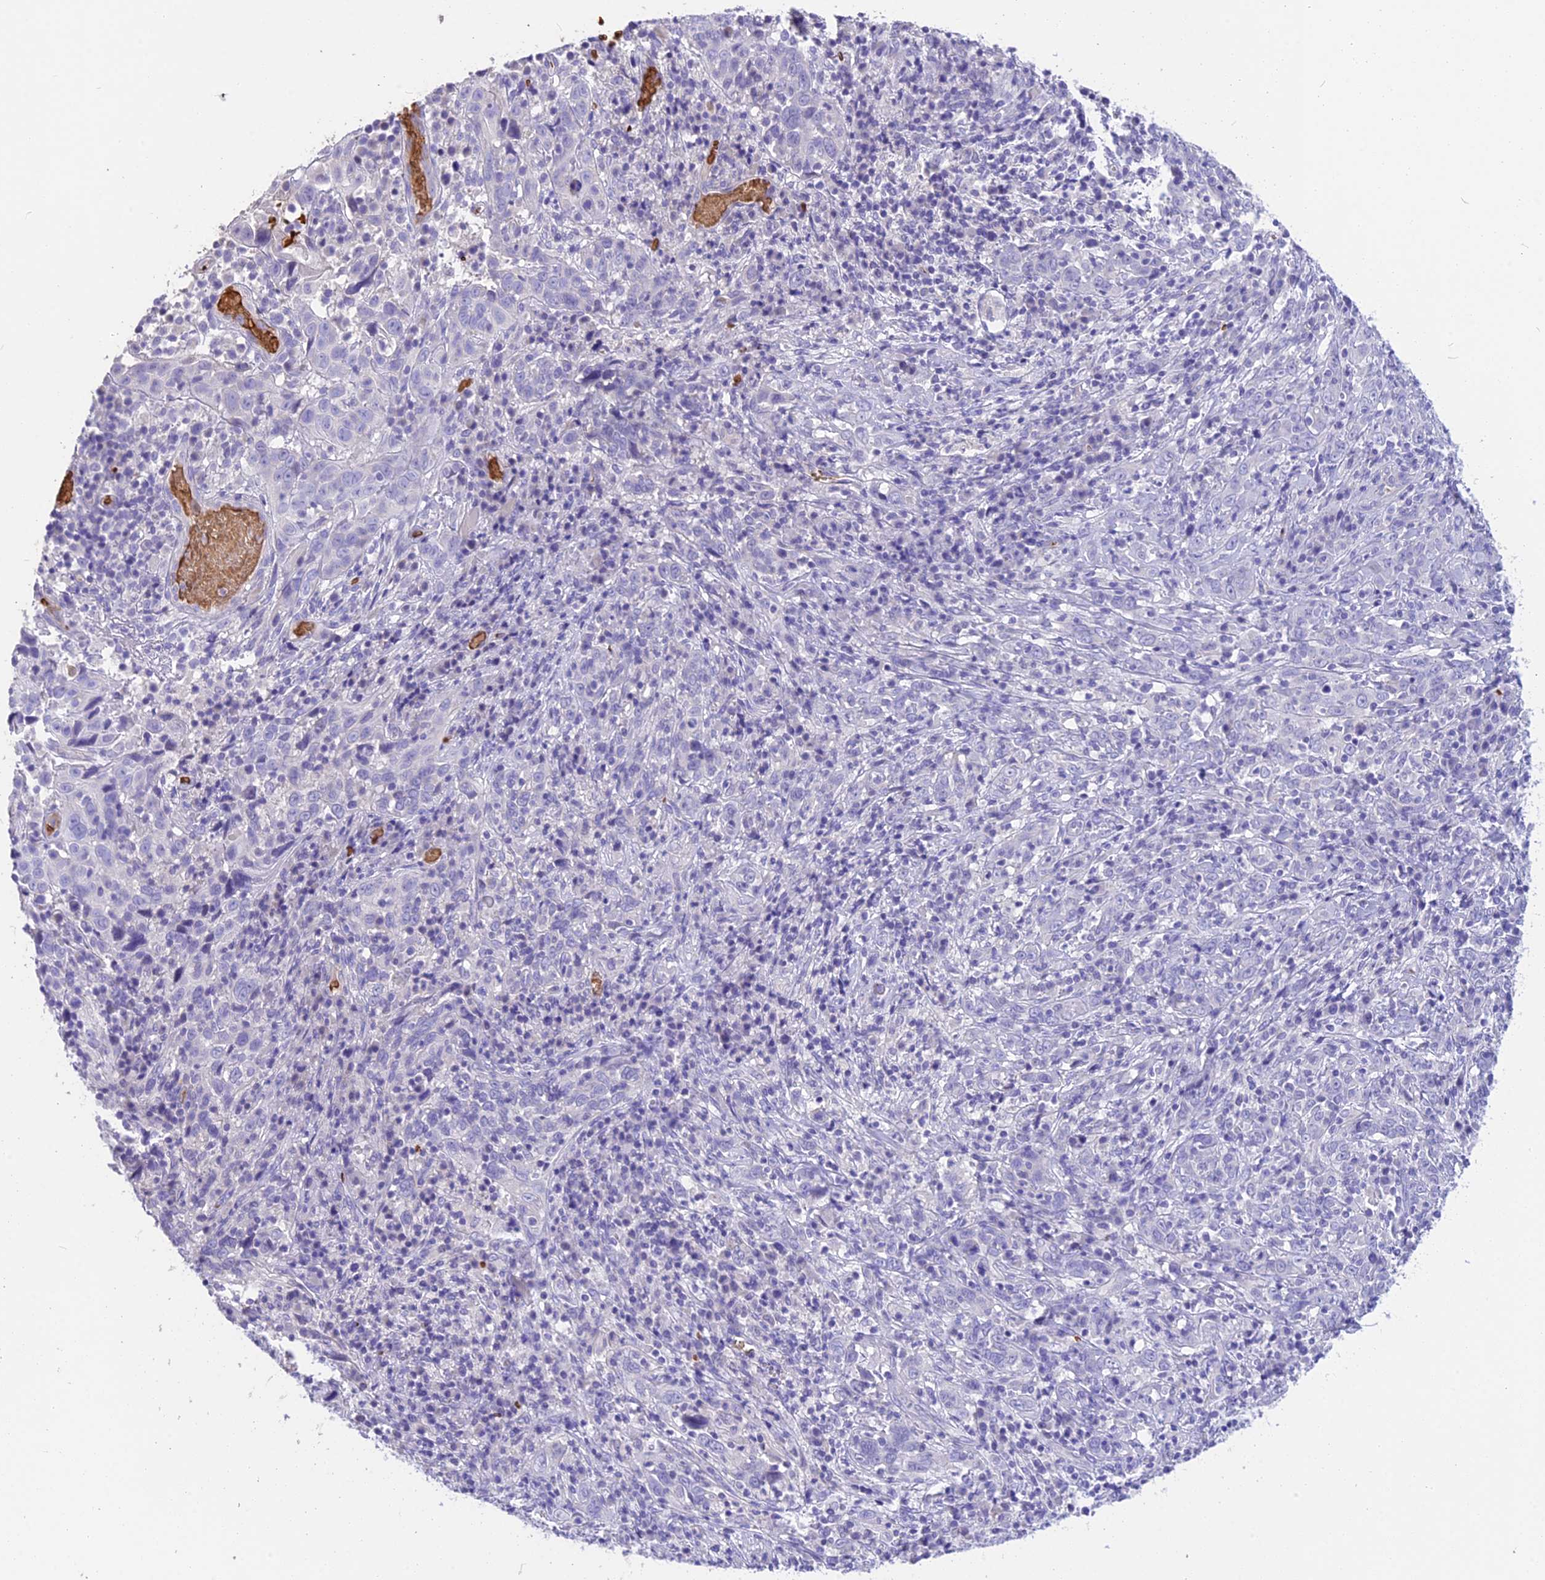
{"staining": {"intensity": "negative", "quantity": "none", "location": "none"}, "tissue": "cervical cancer", "cell_type": "Tumor cells", "image_type": "cancer", "snomed": [{"axis": "morphology", "description": "Squamous cell carcinoma, NOS"}, {"axis": "topography", "description": "Cervix"}], "caption": "IHC micrograph of neoplastic tissue: cervical cancer (squamous cell carcinoma) stained with DAB (3,3'-diaminobenzidine) demonstrates no significant protein positivity in tumor cells. The staining is performed using DAB (3,3'-diaminobenzidine) brown chromogen with nuclei counter-stained in using hematoxylin.", "gene": "TNNC2", "patient": {"sex": "female", "age": 46}}